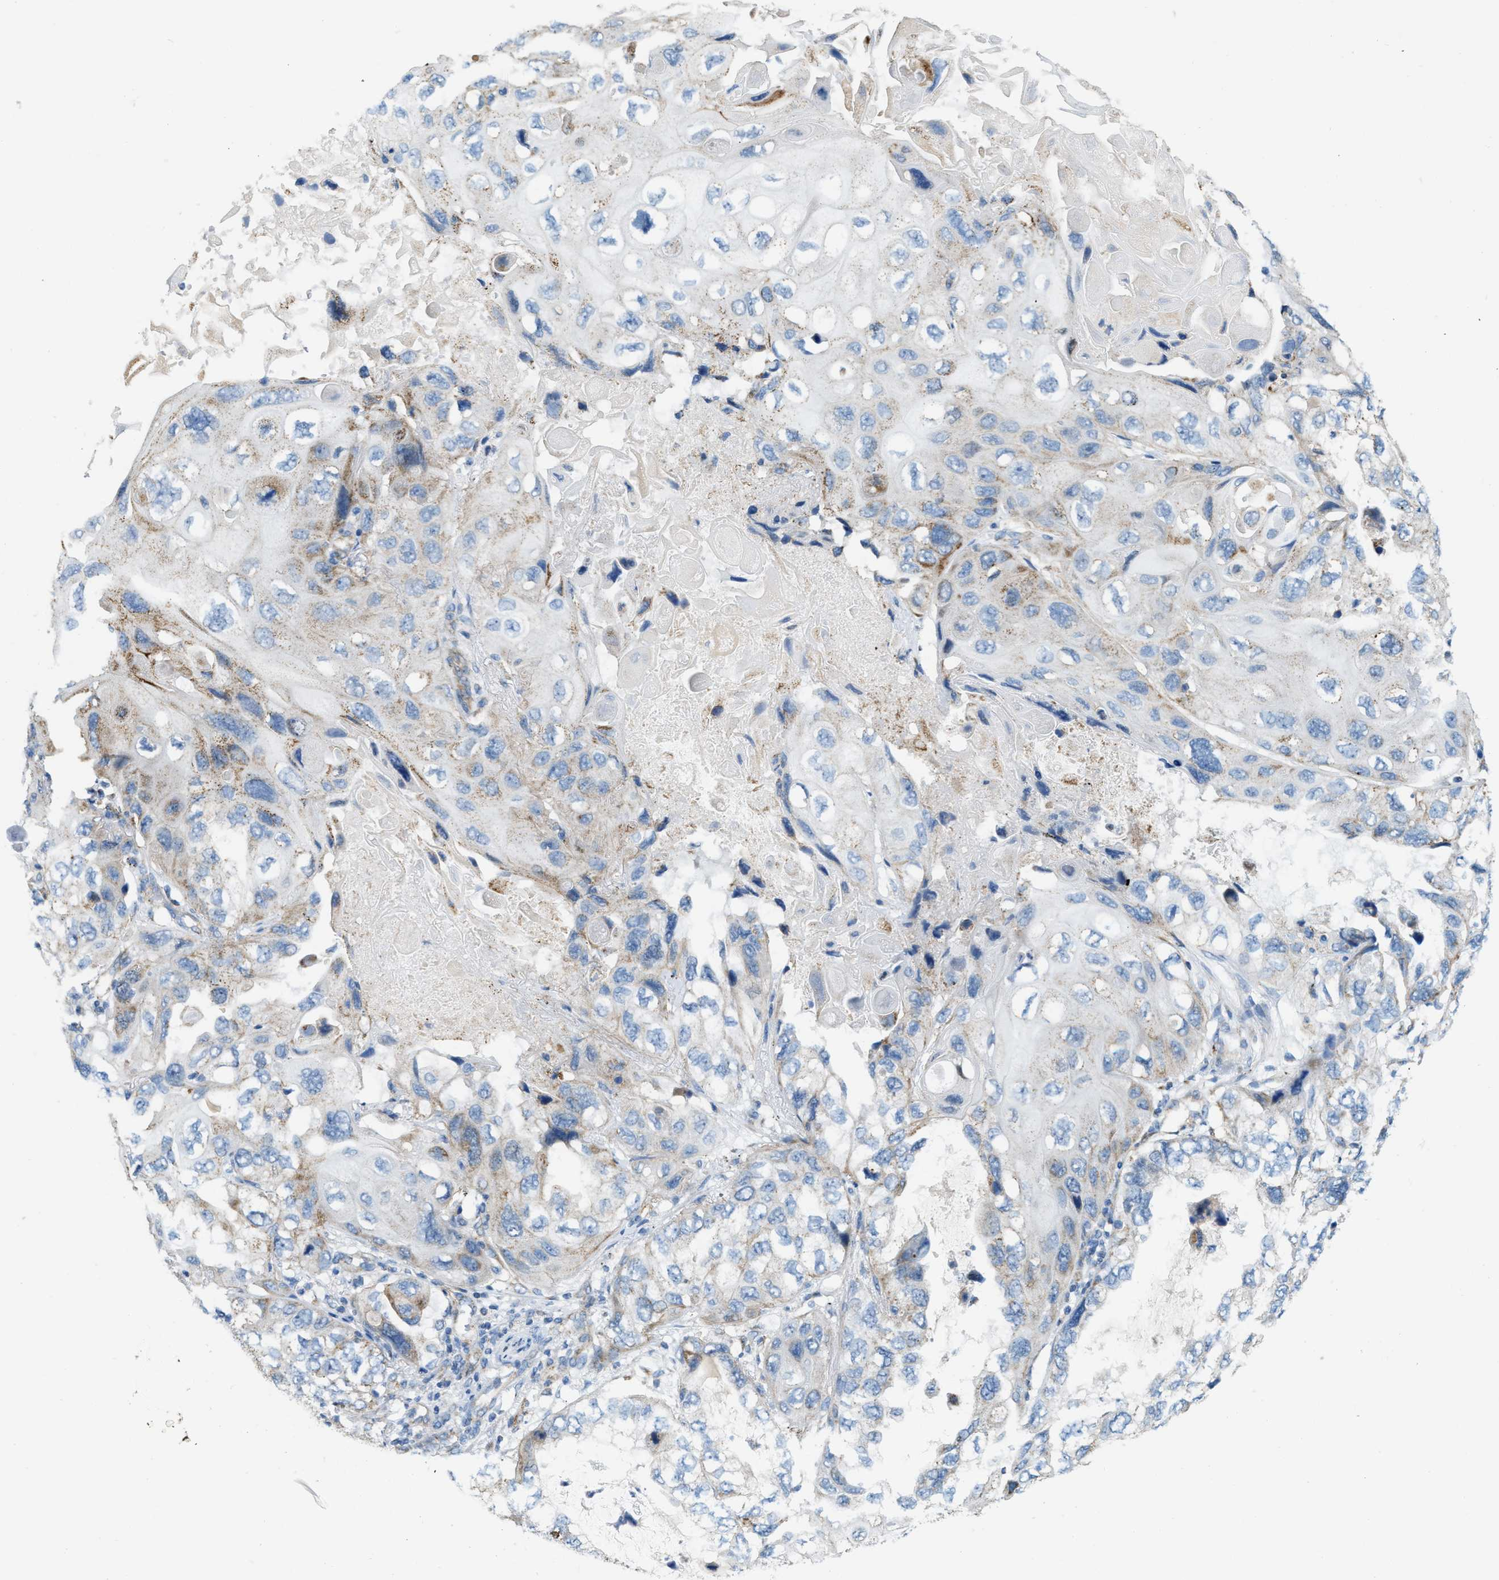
{"staining": {"intensity": "moderate", "quantity": "<25%", "location": "cytoplasmic/membranous"}, "tissue": "lung cancer", "cell_type": "Tumor cells", "image_type": "cancer", "snomed": [{"axis": "morphology", "description": "Squamous cell carcinoma, NOS"}, {"axis": "topography", "description": "Lung"}], "caption": "Moderate cytoplasmic/membranous positivity is seen in approximately <25% of tumor cells in squamous cell carcinoma (lung).", "gene": "JADE1", "patient": {"sex": "female", "age": 73}}